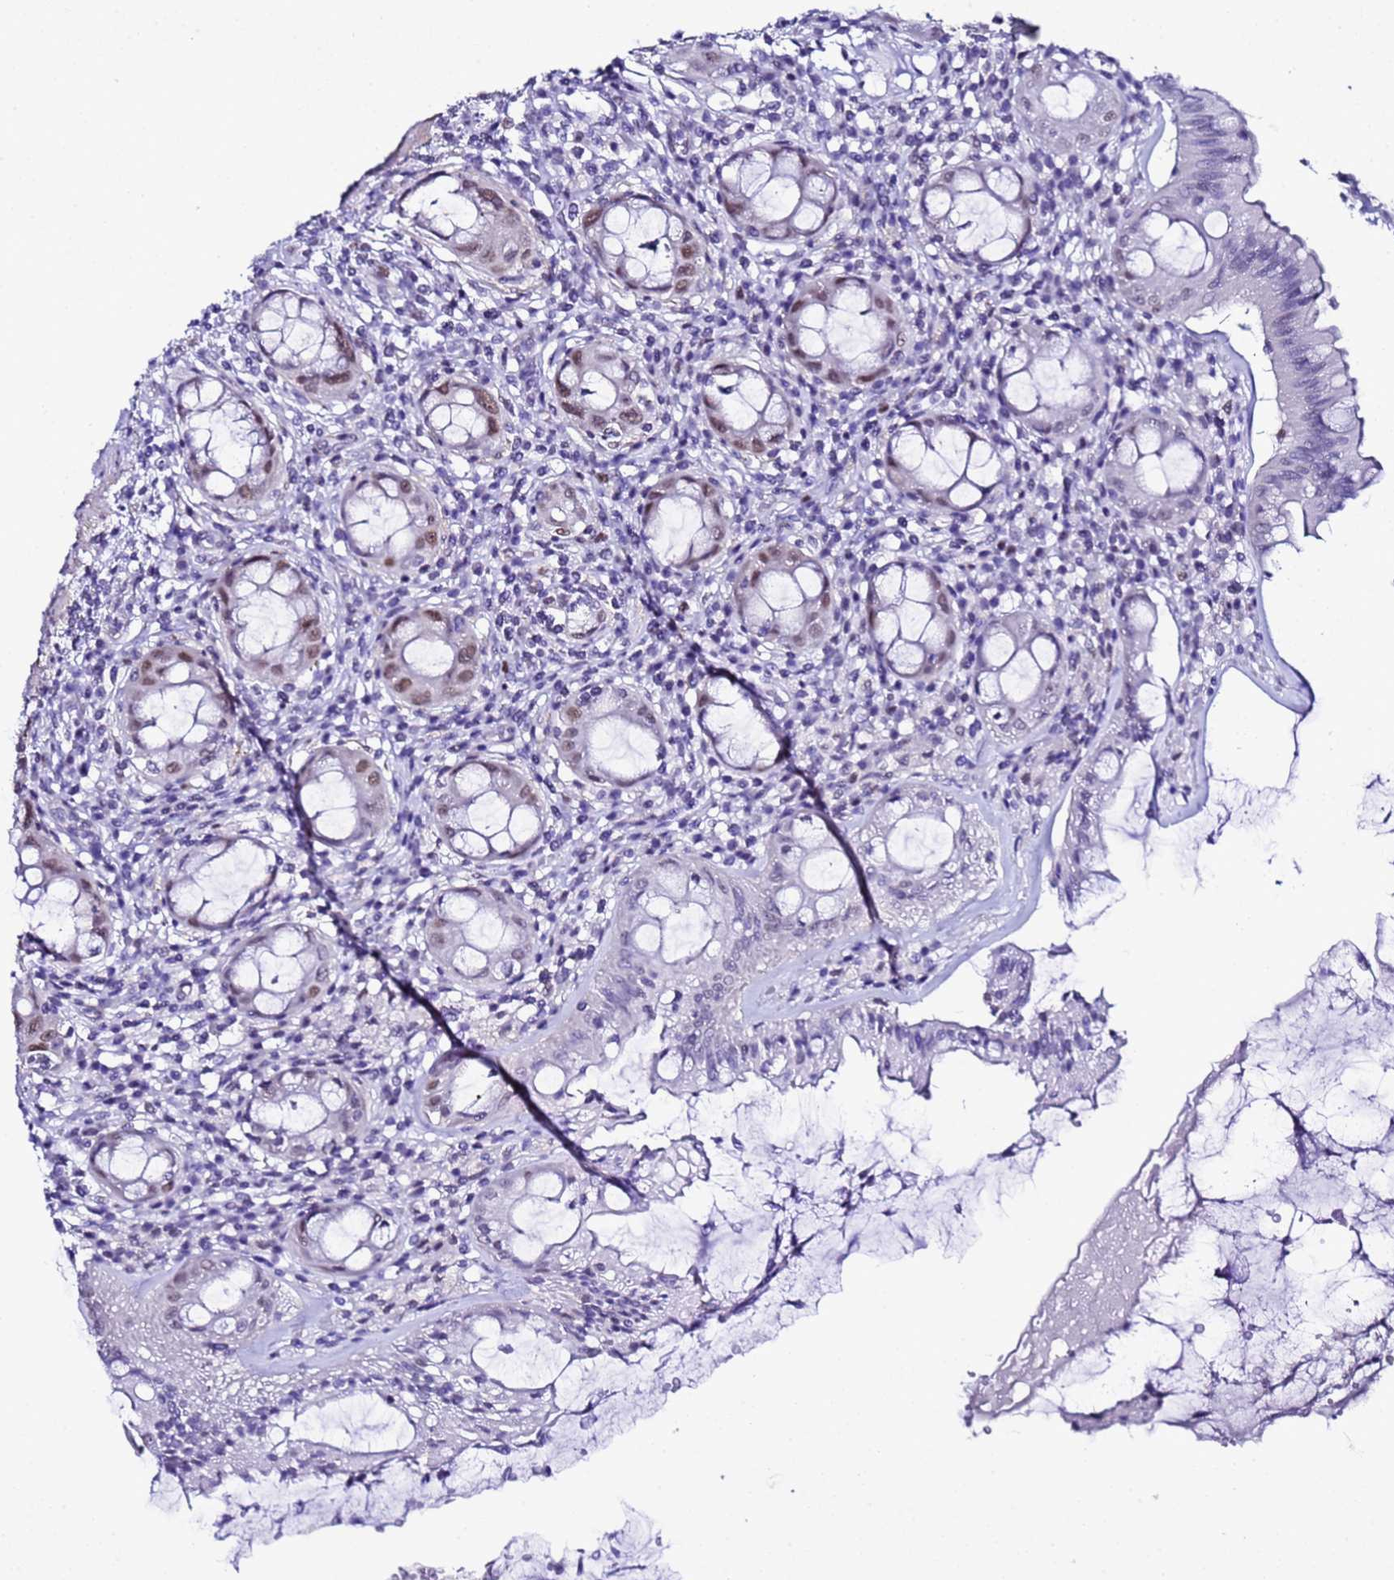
{"staining": {"intensity": "moderate", "quantity": "<25%", "location": "nuclear"}, "tissue": "rectum", "cell_type": "Glandular cells", "image_type": "normal", "snomed": [{"axis": "morphology", "description": "Normal tissue, NOS"}, {"axis": "topography", "description": "Rectum"}], "caption": "Protein expression analysis of benign rectum reveals moderate nuclear expression in approximately <25% of glandular cells.", "gene": "BCL7A", "patient": {"sex": "female", "age": 57}}